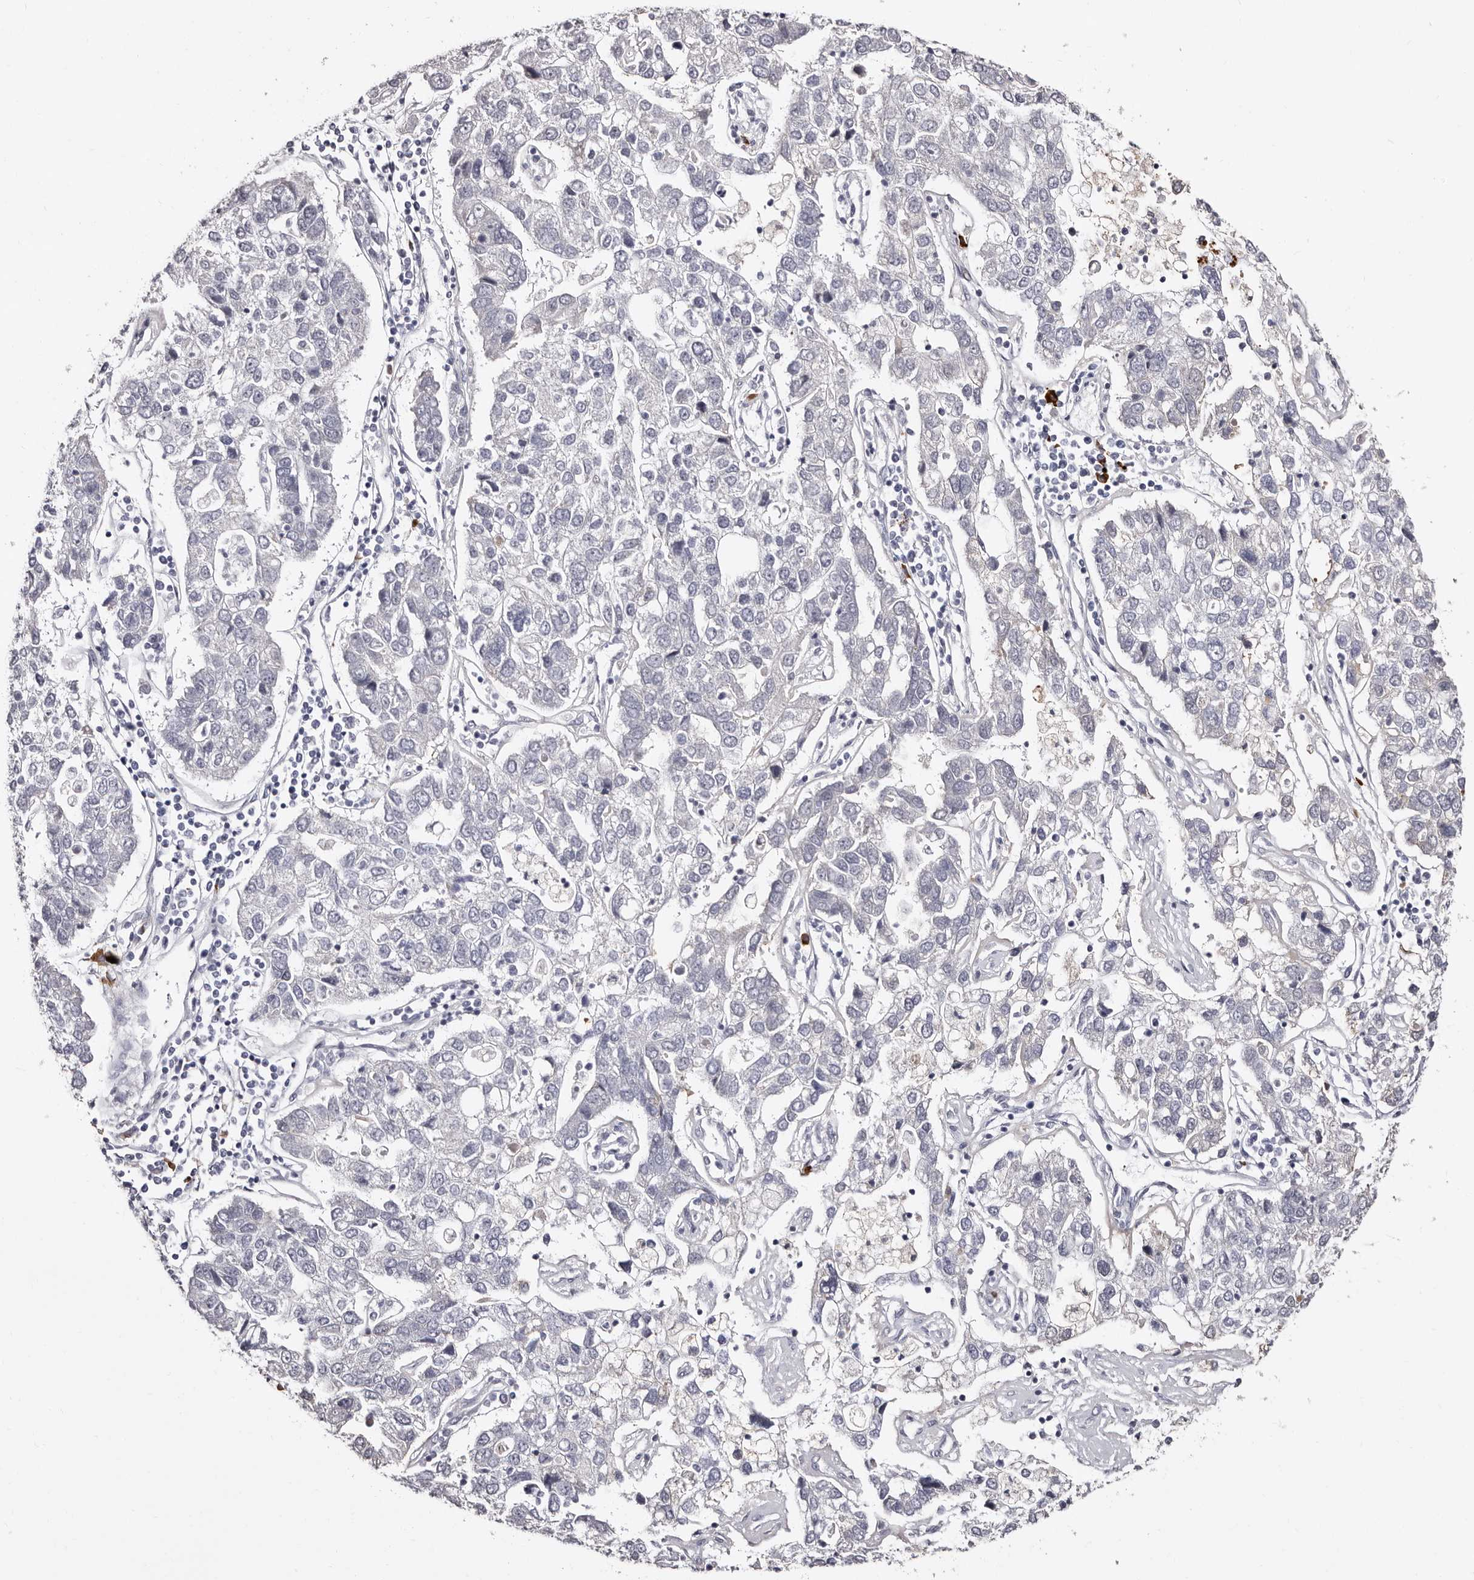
{"staining": {"intensity": "negative", "quantity": "none", "location": "none"}, "tissue": "pancreatic cancer", "cell_type": "Tumor cells", "image_type": "cancer", "snomed": [{"axis": "morphology", "description": "Adenocarcinoma, NOS"}, {"axis": "topography", "description": "Pancreas"}], "caption": "Immunohistochemistry of human pancreatic cancer demonstrates no staining in tumor cells.", "gene": "TBC1D22B", "patient": {"sex": "female", "age": 61}}